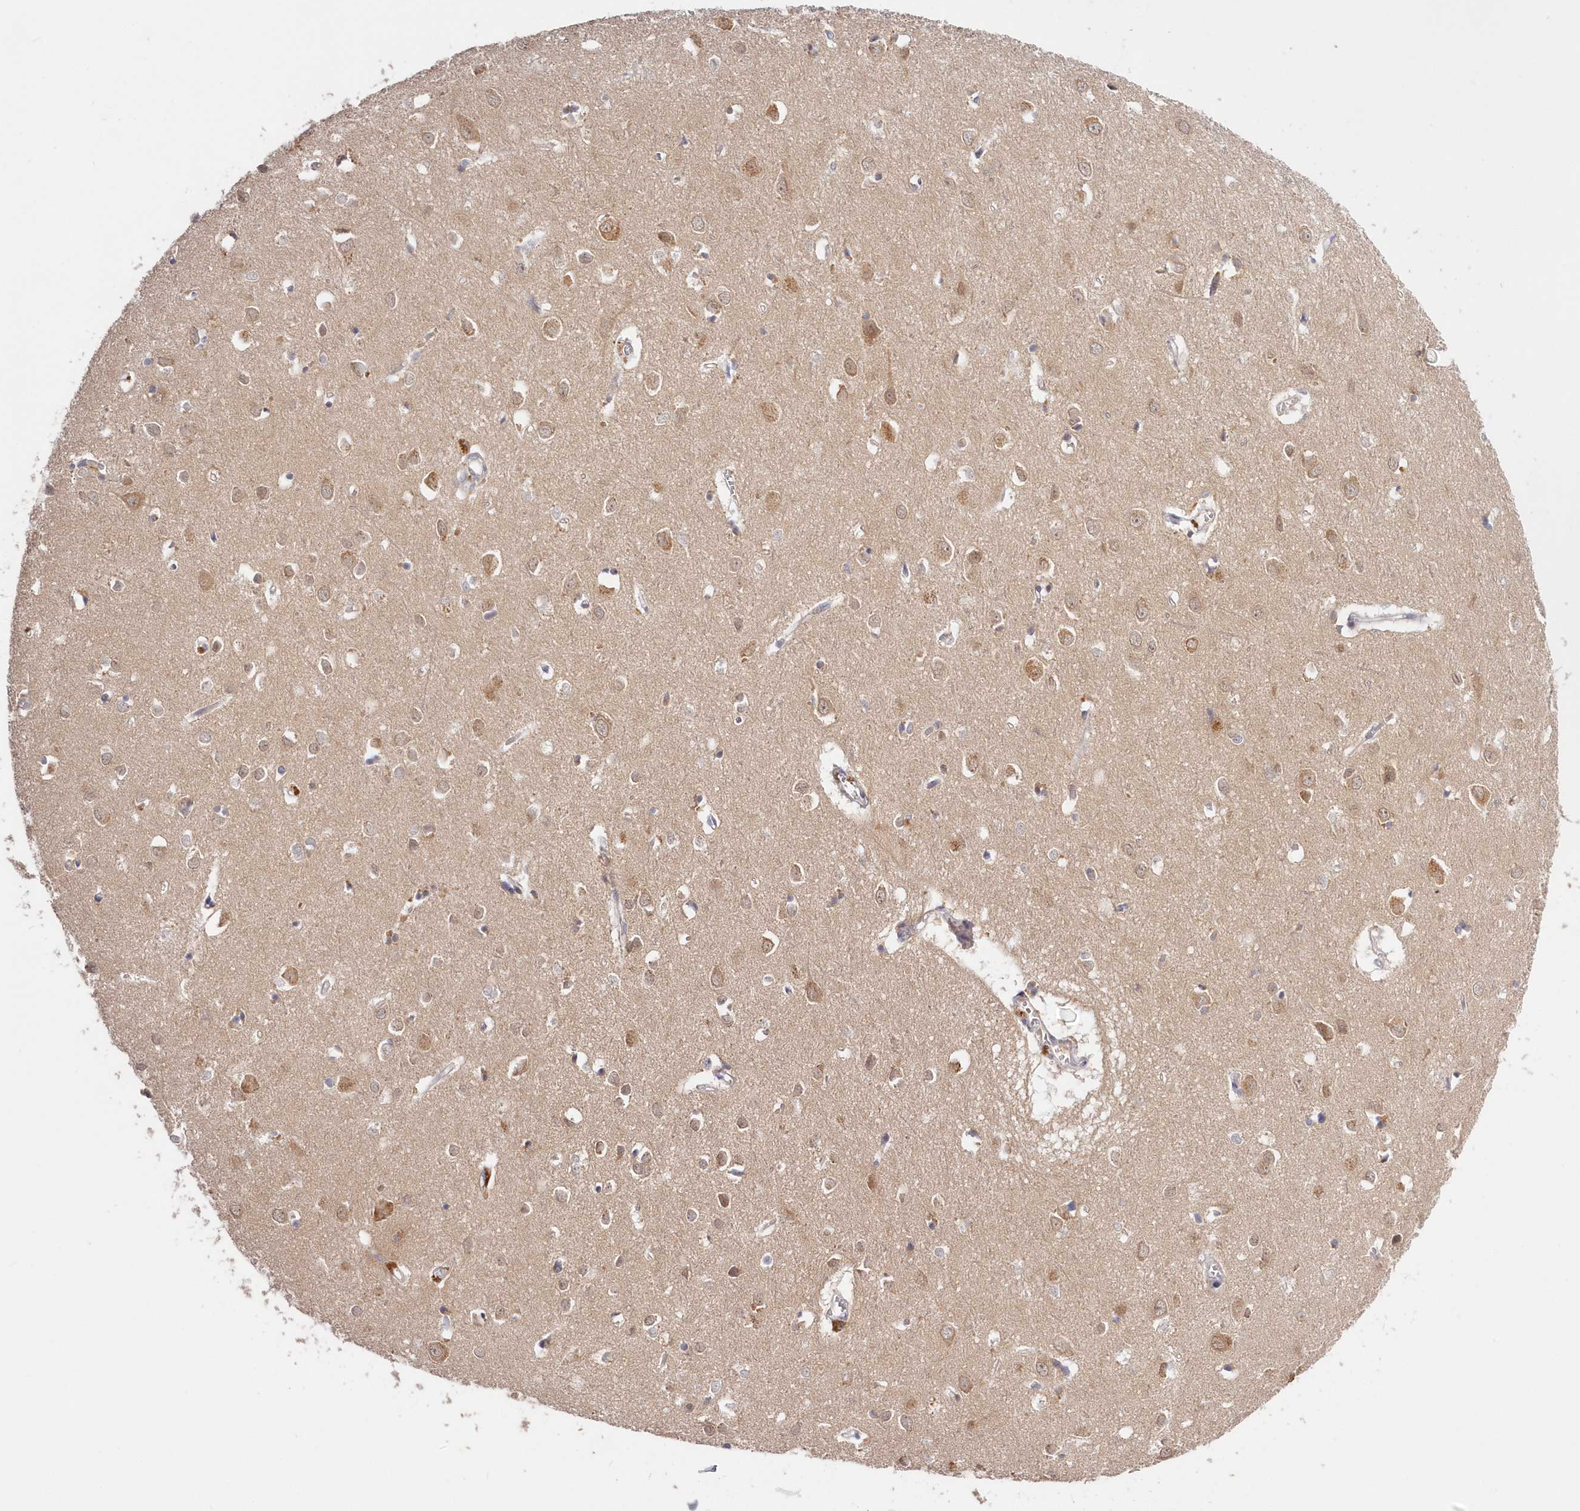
{"staining": {"intensity": "weak", "quantity": "25%-75%", "location": "cytoplasmic/membranous"}, "tissue": "cerebral cortex", "cell_type": "Endothelial cells", "image_type": "normal", "snomed": [{"axis": "morphology", "description": "Normal tissue, NOS"}, {"axis": "topography", "description": "Cerebral cortex"}], "caption": "Cerebral cortex stained with IHC displays weak cytoplasmic/membranous staining in about 25%-75% of endothelial cells.", "gene": "KATNA1", "patient": {"sex": "female", "age": 64}}